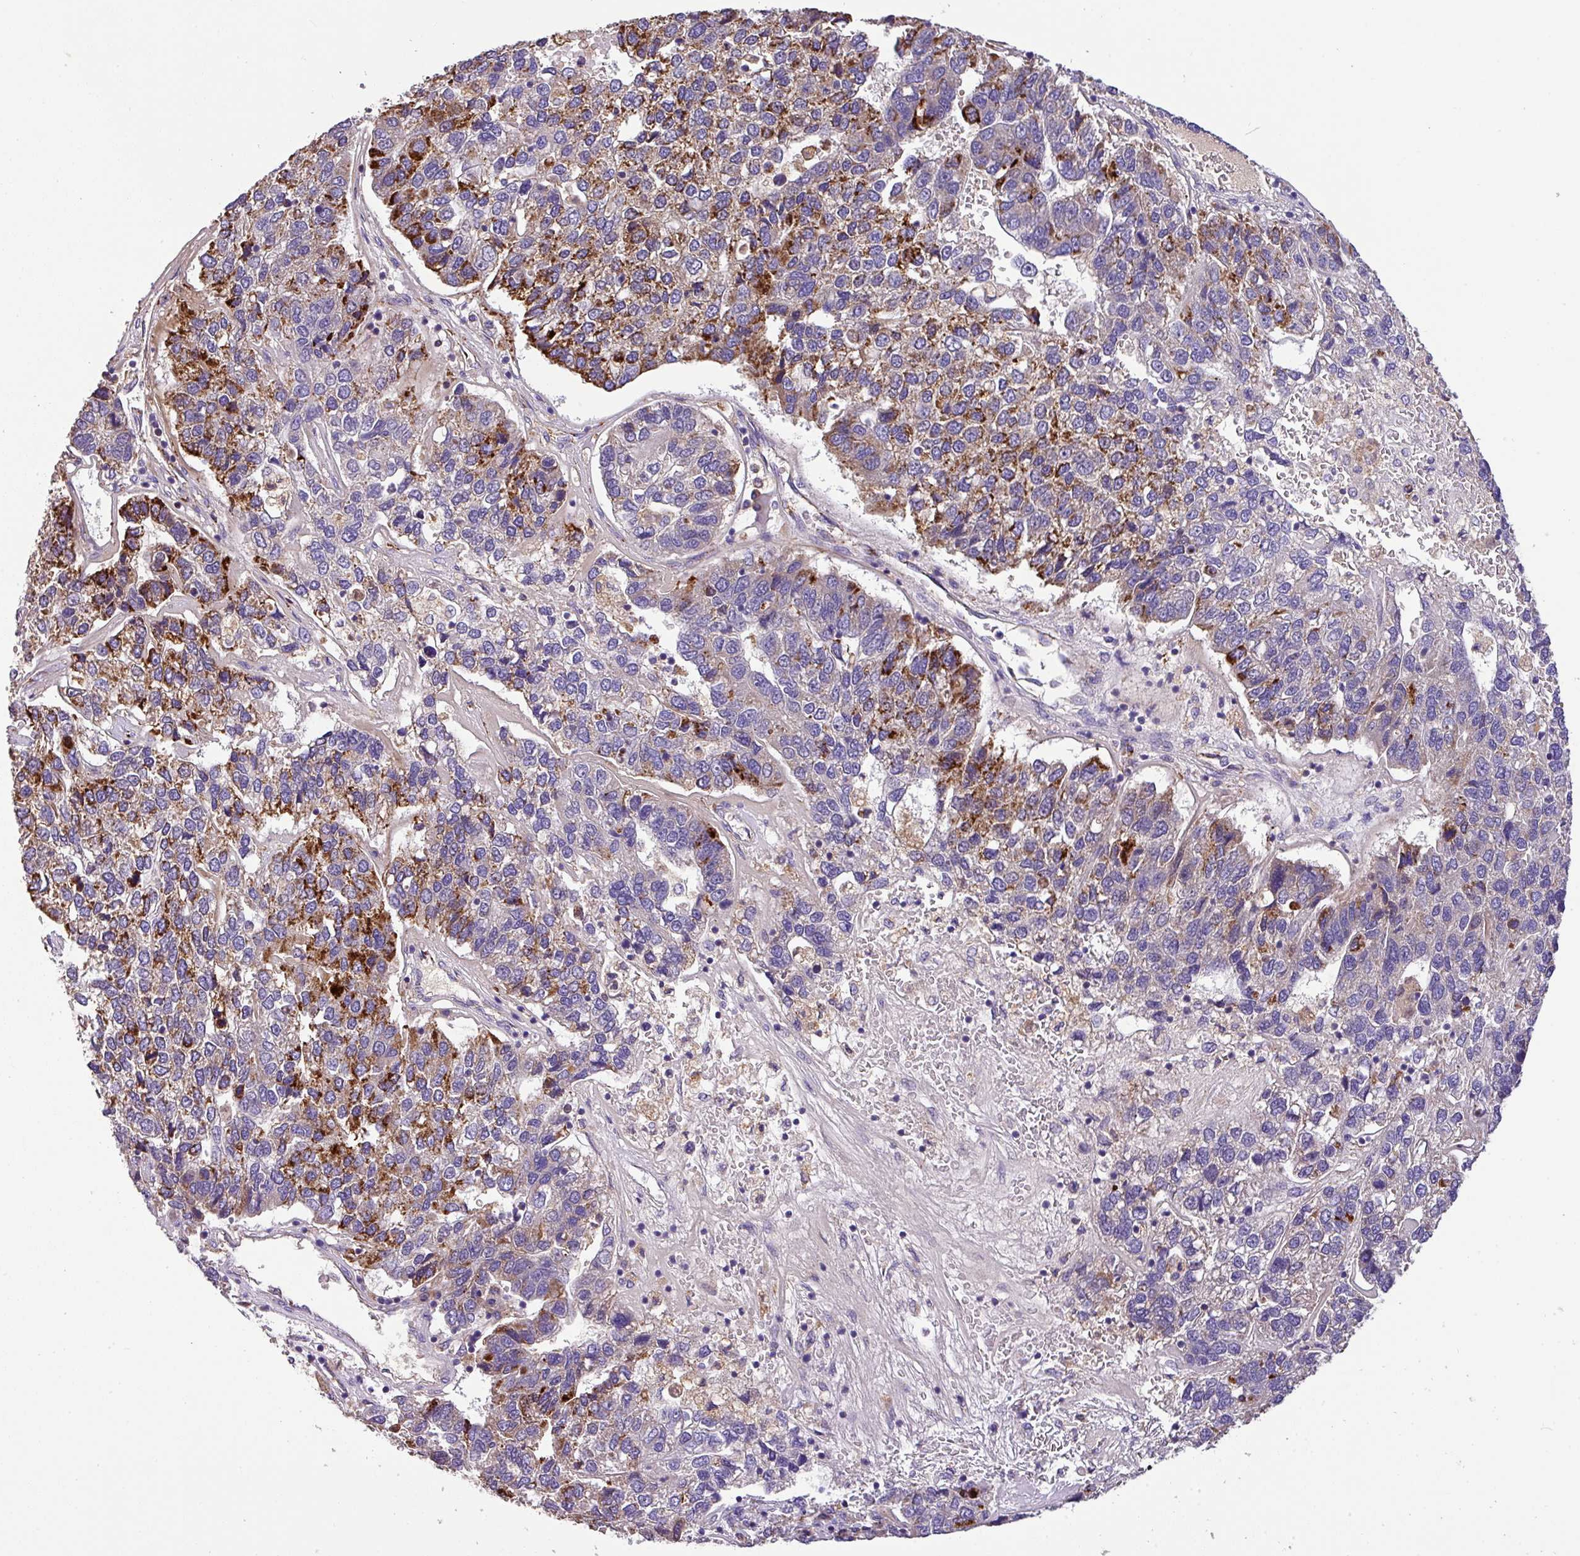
{"staining": {"intensity": "strong", "quantity": "25%-75%", "location": "cytoplasmic/membranous"}, "tissue": "pancreatic cancer", "cell_type": "Tumor cells", "image_type": "cancer", "snomed": [{"axis": "morphology", "description": "Adenocarcinoma, NOS"}, {"axis": "topography", "description": "Pancreas"}], "caption": "IHC staining of pancreatic adenocarcinoma, which reveals high levels of strong cytoplasmic/membranous positivity in about 25%-75% of tumor cells indicating strong cytoplasmic/membranous protein positivity. The staining was performed using DAB (brown) for protein detection and nuclei were counterstained in hematoxylin (blue).", "gene": "ANXA2R", "patient": {"sex": "female", "age": 61}}